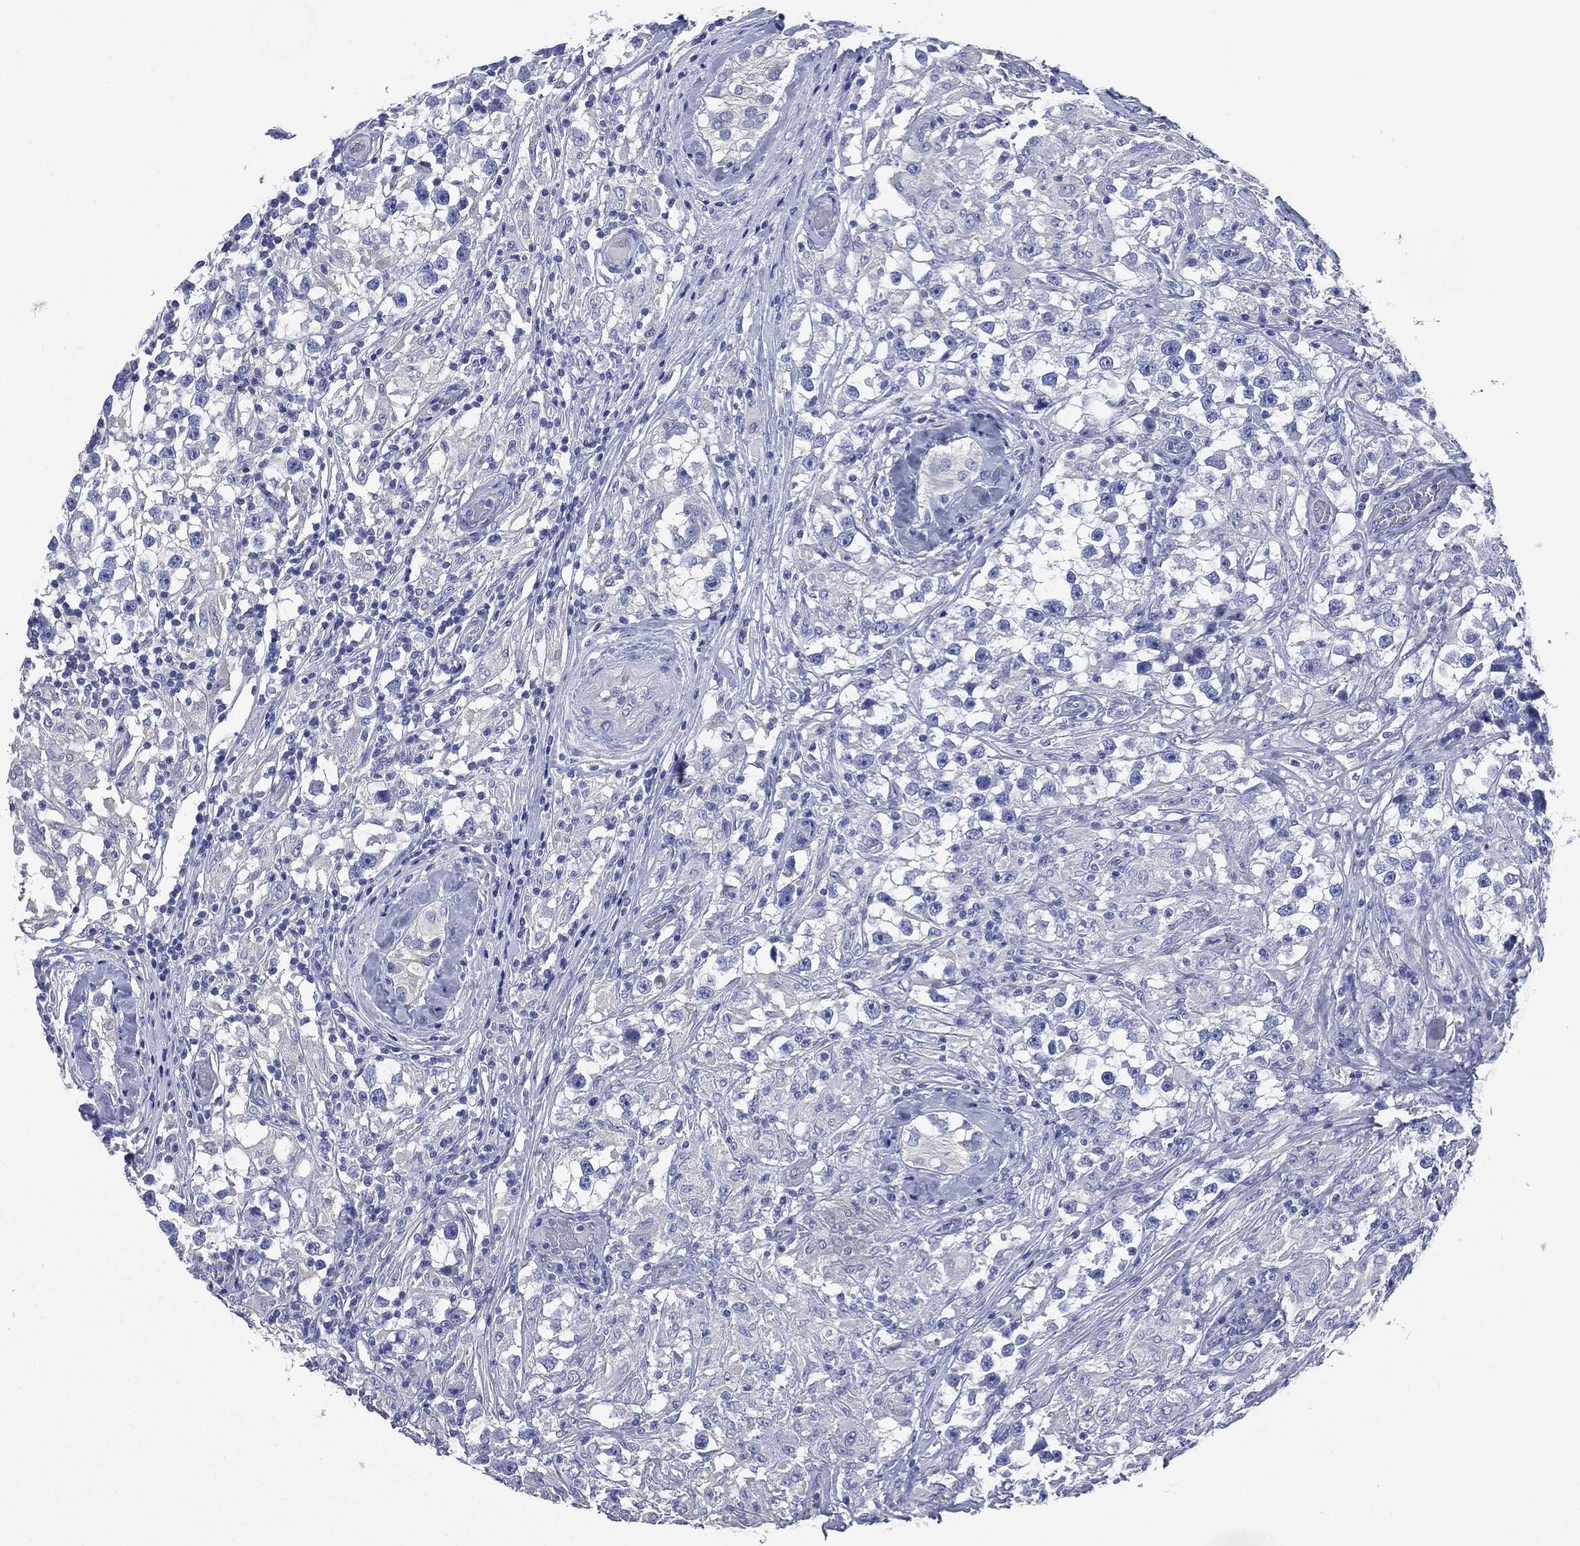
{"staining": {"intensity": "negative", "quantity": "none", "location": "none"}, "tissue": "testis cancer", "cell_type": "Tumor cells", "image_type": "cancer", "snomed": [{"axis": "morphology", "description": "Seminoma, NOS"}, {"axis": "topography", "description": "Testis"}], "caption": "The photomicrograph exhibits no staining of tumor cells in seminoma (testis). Nuclei are stained in blue.", "gene": "CCDC70", "patient": {"sex": "male", "age": 46}}